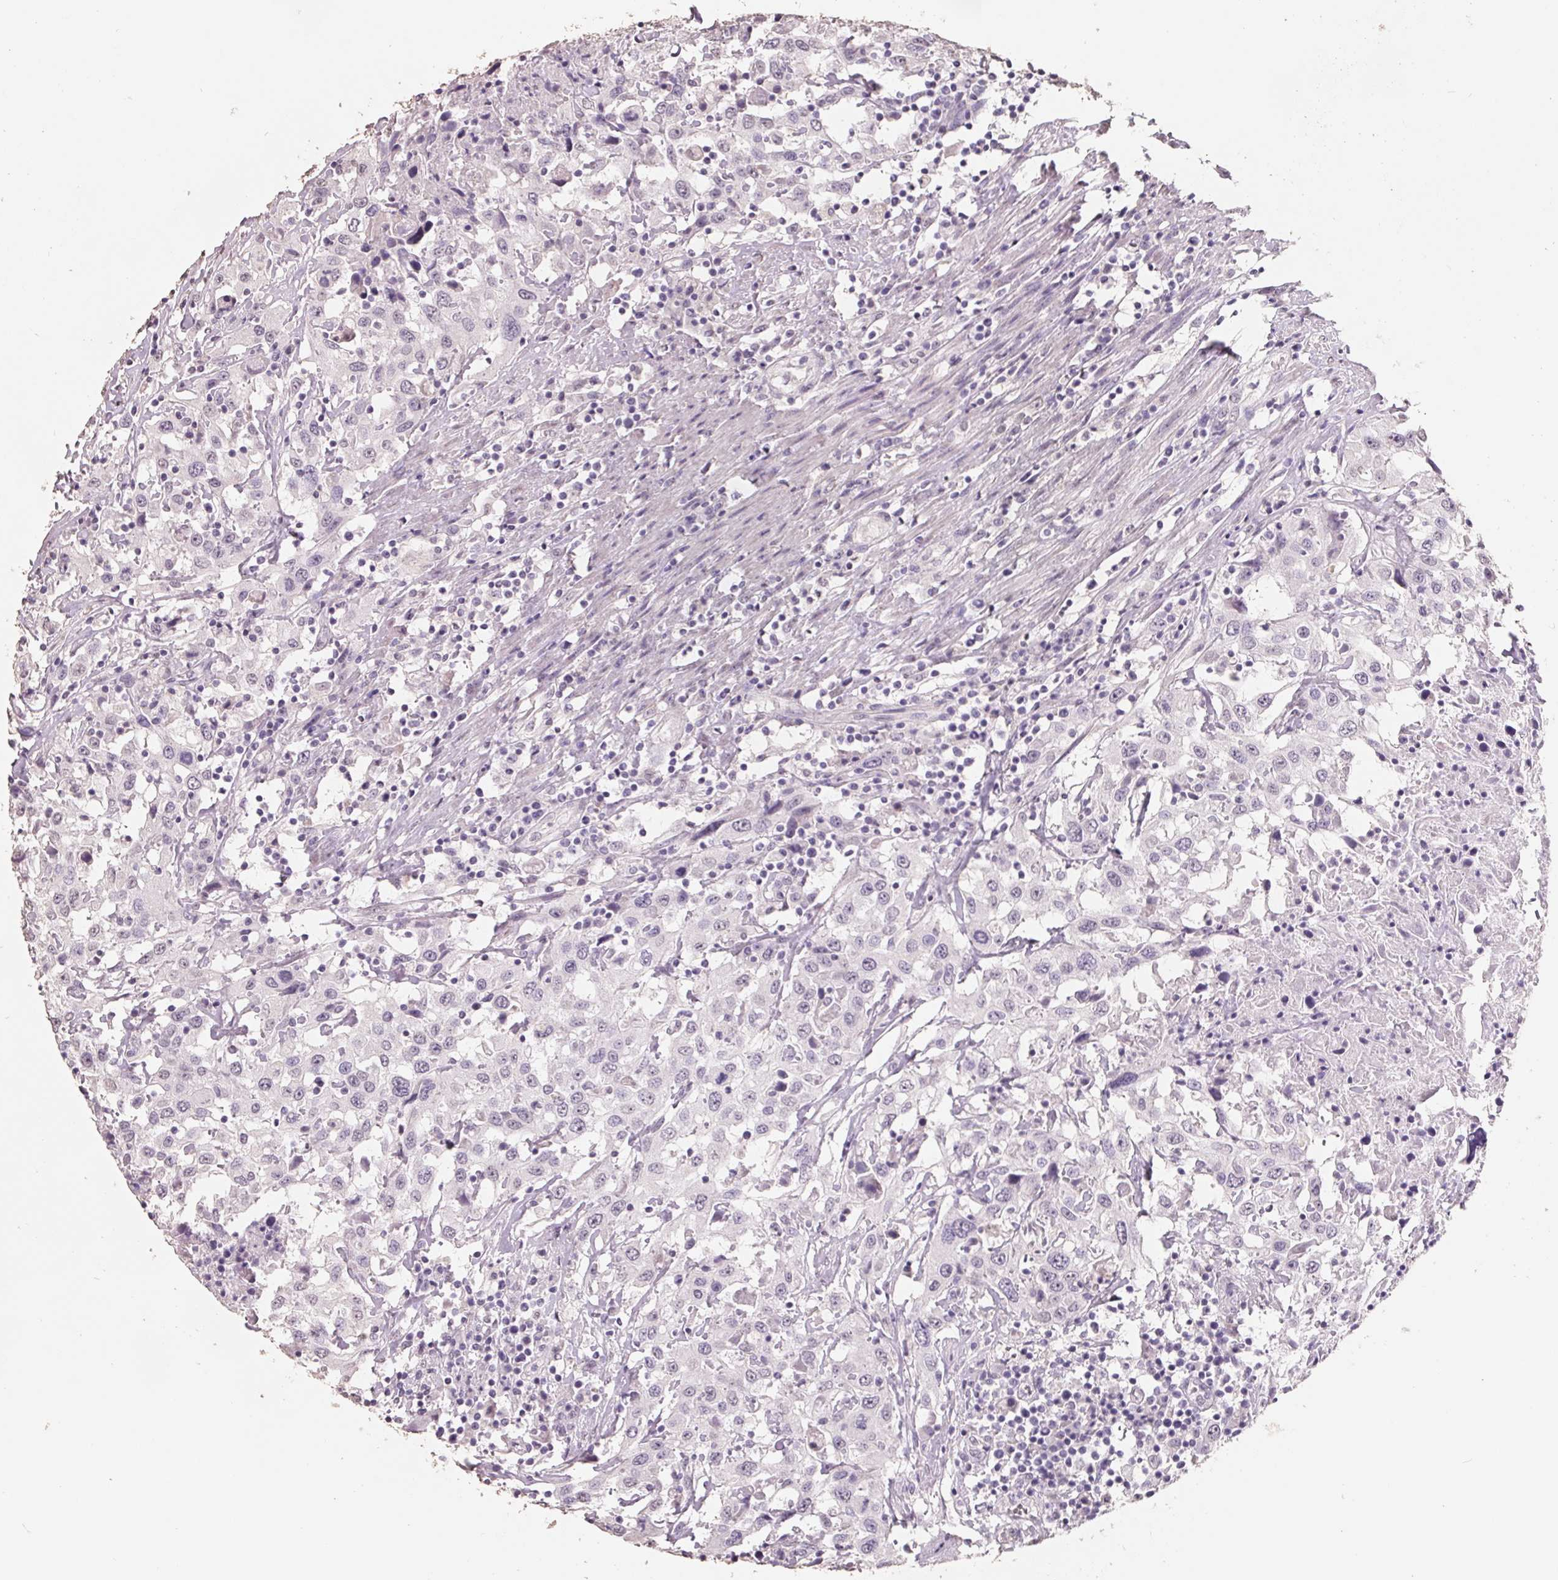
{"staining": {"intensity": "negative", "quantity": "none", "location": "none"}, "tissue": "urothelial cancer", "cell_type": "Tumor cells", "image_type": "cancer", "snomed": [{"axis": "morphology", "description": "Urothelial carcinoma, High grade"}, {"axis": "topography", "description": "Urinary bladder"}], "caption": "Immunohistochemical staining of human urothelial carcinoma (high-grade) reveals no significant expression in tumor cells.", "gene": "FTCD", "patient": {"sex": "male", "age": 61}}